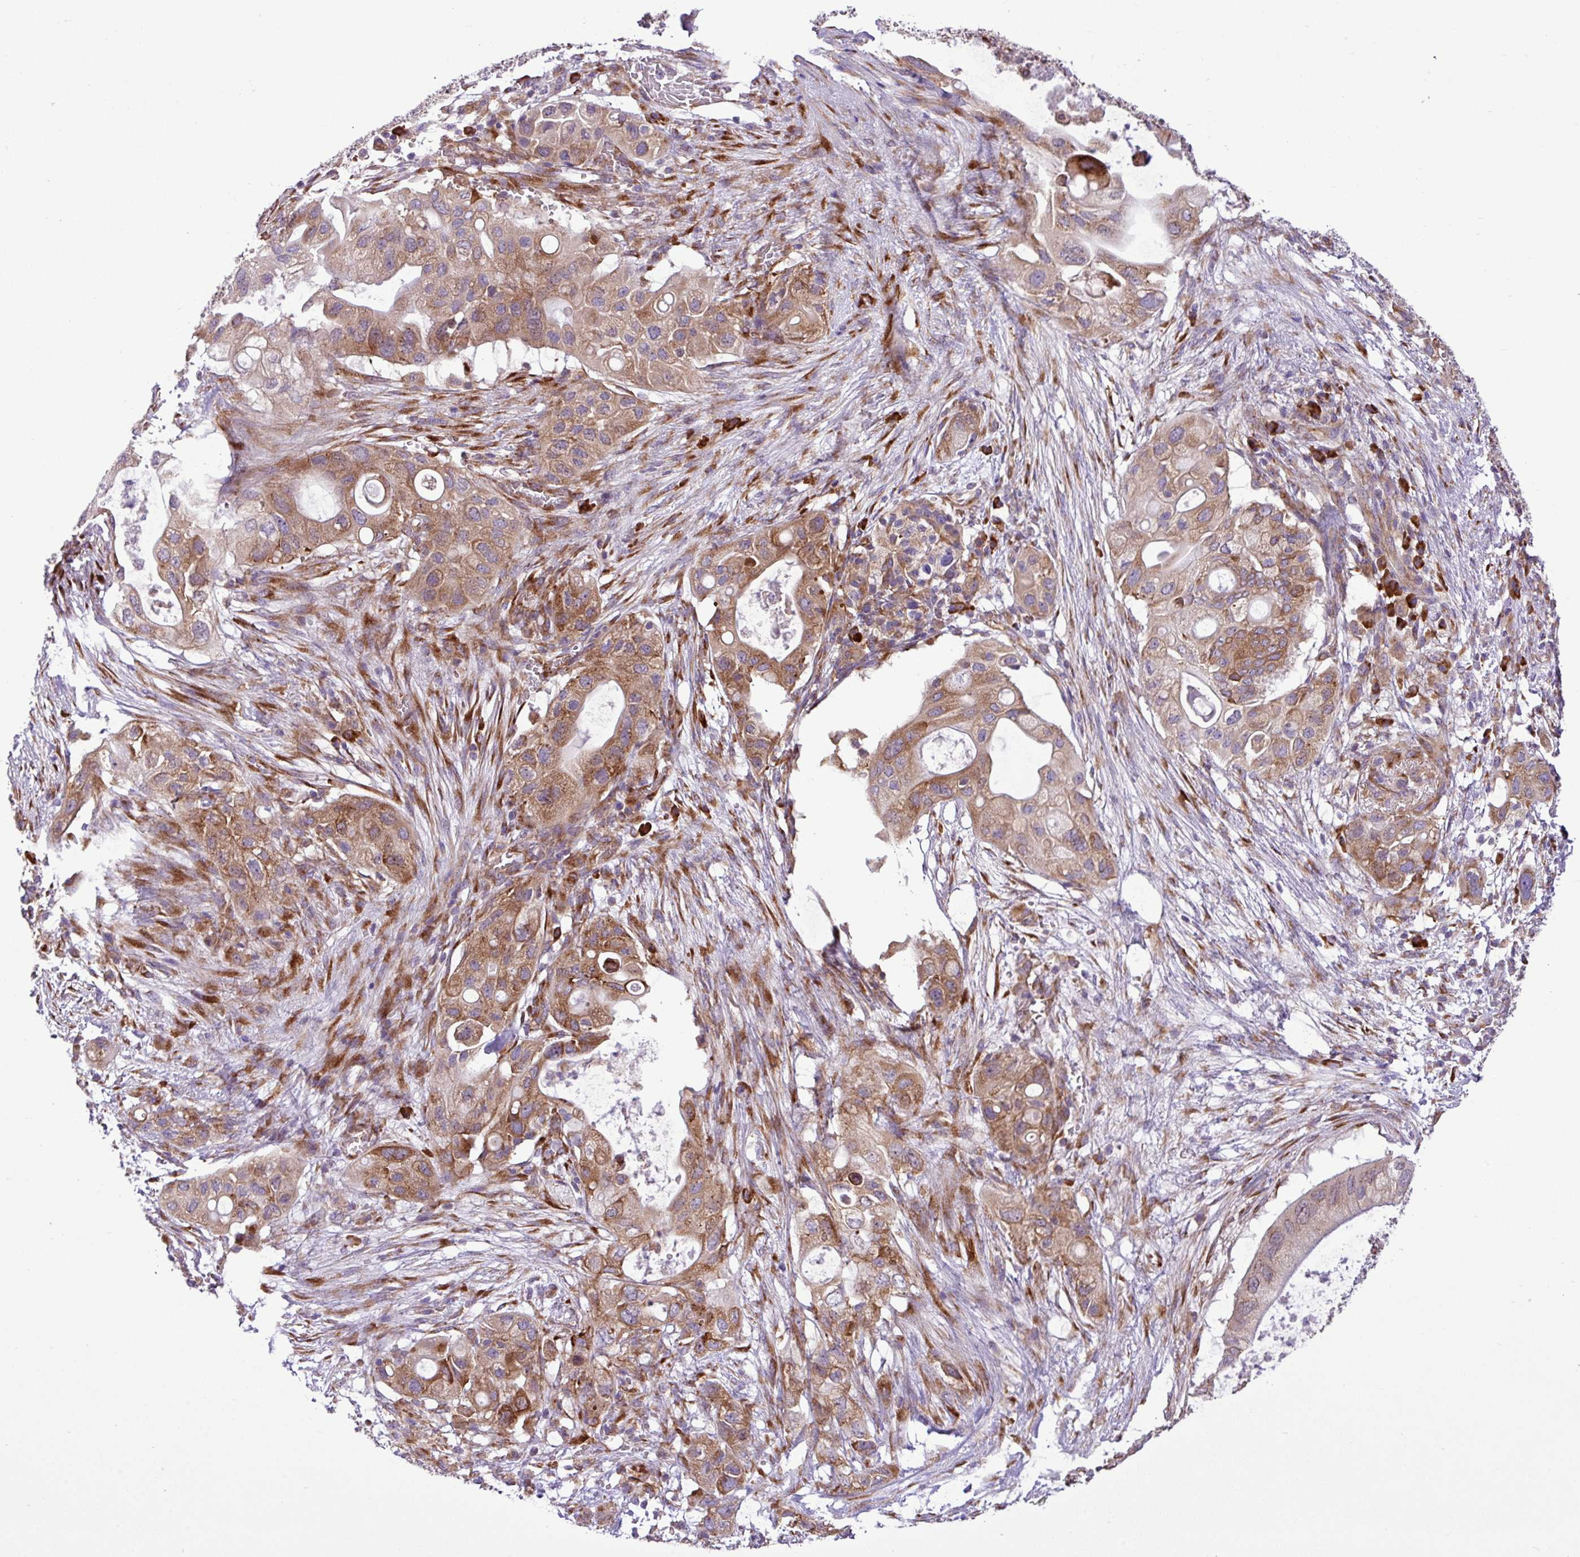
{"staining": {"intensity": "moderate", "quantity": ">75%", "location": "cytoplasmic/membranous"}, "tissue": "pancreatic cancer", "cell_type": "Tumor cells", "image_type": "cancer", "snomed": [{"axis": "morphology", "description": "Adenocarcinoma, NOS"}, {"axis": "topography", "description": "Pancreas"}], "caption": "Protein staining of adenocarcinoma (pancreatic) tissue shows moderate cytoplasmic/membranous staining in about >75% of tumor cells.", "gene": "RPL13", "patient": {"sex": "female", "age": 72}}